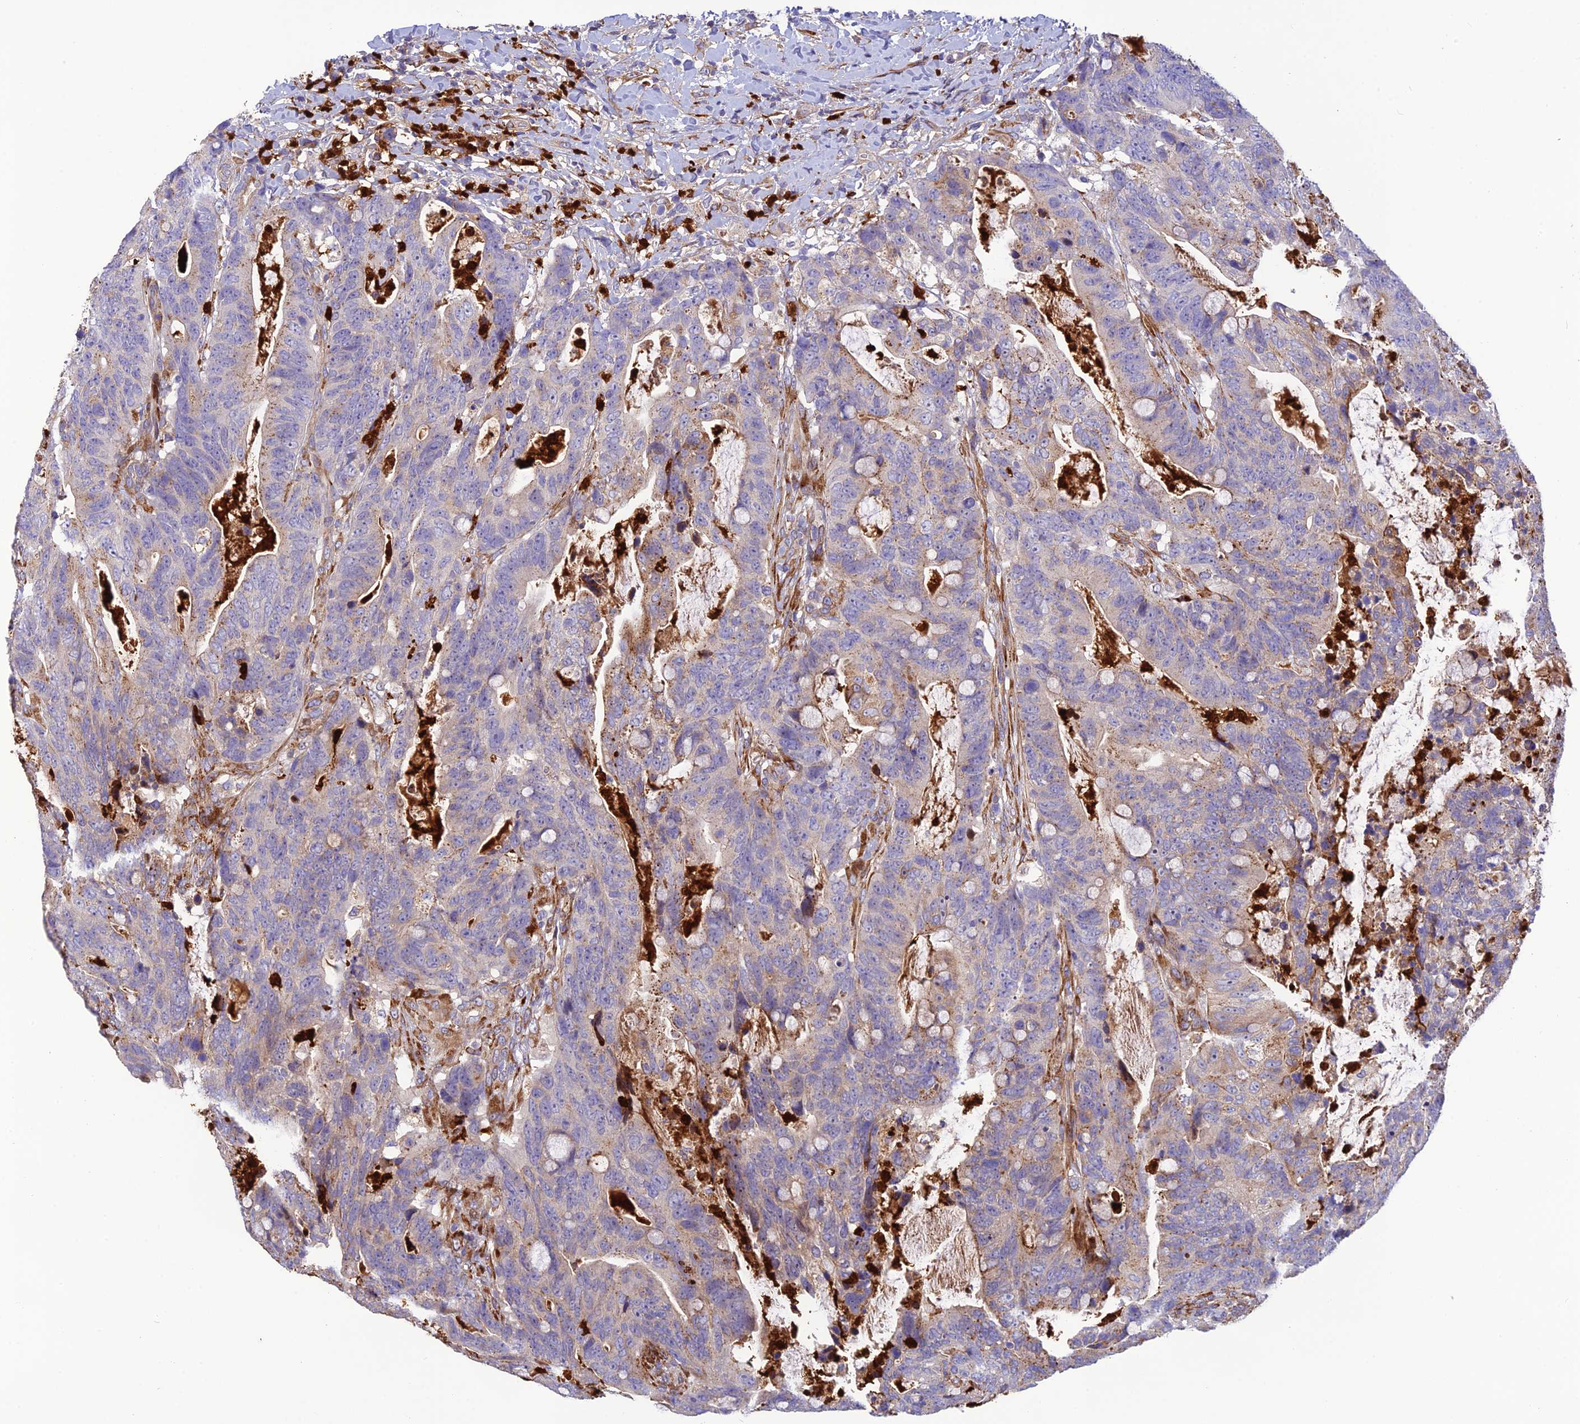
{"staining": {"intensity": "moderate", "quantity": "<25%", "location": "cytoplasmic/membranous"}, "tissue": "colorectal cancer", "cell_type": "Tumor cells", "image_type": "cancer", "snomed": [{"axis": "morphology", "description": "Adenocarcinoma, NOS"}, {"axis": "topography", "description": "Colon"}], "caption": "Immunohistochemistry (DAB (3,3'-diaminobenzidine)) staining of colorectal cancer (adenocarcinoma) demonstrates moderate cytoplasmic/membranous protein expression in approximately <25% of tumor cells.", "gene": "CPSF4L", "patient": {"sex": "female", "age": 82}}